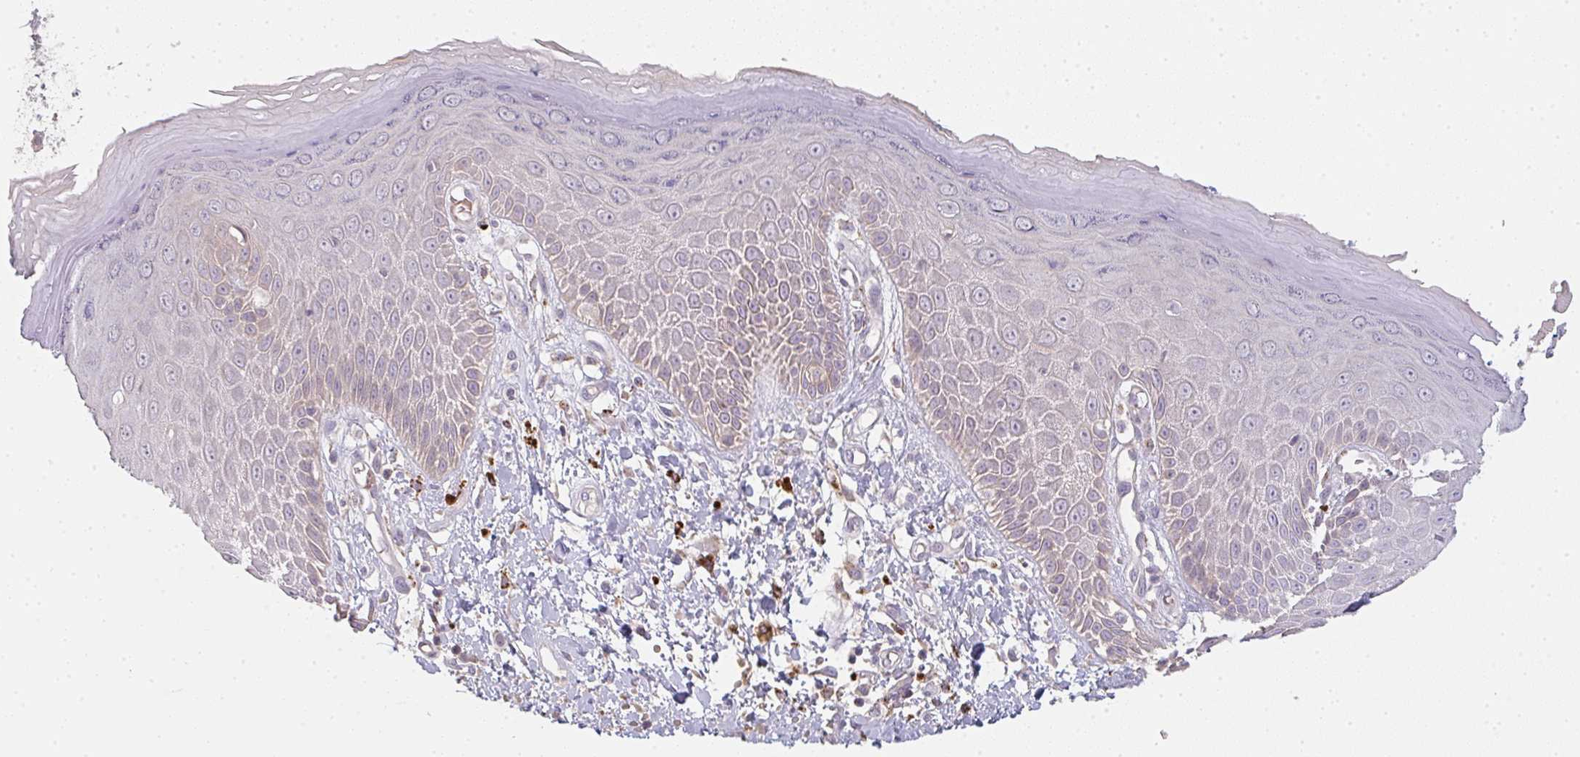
{"staining": {"intensity": "moderate", "quantity": "<25%", "location": "cytoplasmic/membranous"}, "tissue": "skin", "cell_type": "Epidermal cells", "image_type": "normal", "snomed": [{"axis": "morphology", "description": "Normal tissue, NOS"}, {"axis": "topography", "description": "Anal"}, {"axis": "topography", "description": "Peripheral nerve tissue"}], "caption": "Brown immunohistochemical staining in normal skin displays moderate cytoplasmic/membranous expression in approximately <25% of epidermal cells. (IHC, brightfield microscopy, high magnification).", "gene": "TMEM237", "patient": {"sex": "male", "age": 78}}